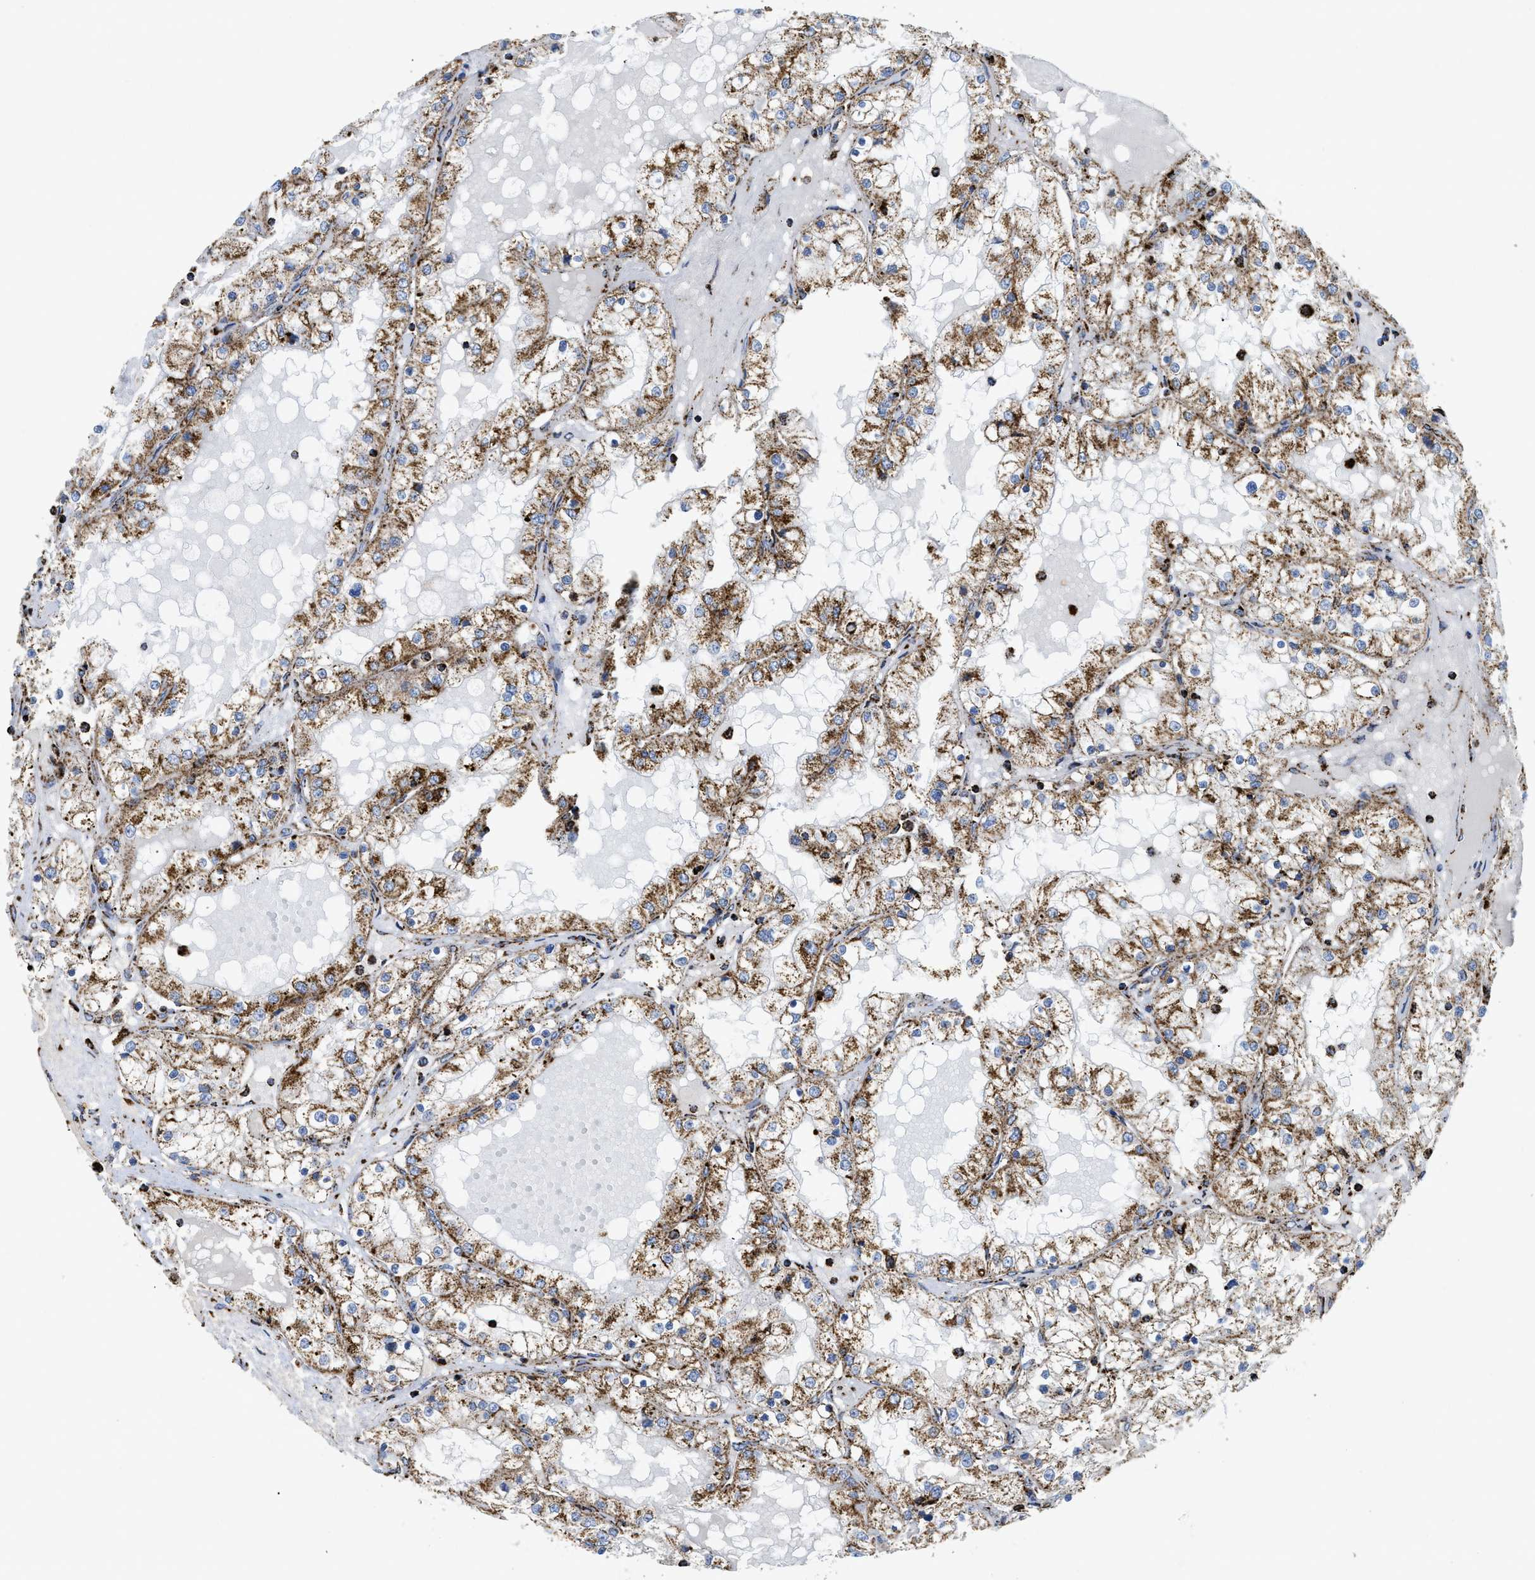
{"staining": {"intensity": "strong", "quantity": ">75%", "location": "cytoplasmic/membranous"}, "tissue": "renal cancer", "cell_type": "Tumor cells", "image_type": "cancer", "snomed": [{"axis": "morphology", "description": "Adenocarcinoma, NOS"}, {"axis": "topography", "description": "Kidney"}], "caption": "A histopathology image showing strong cytoplasmic/membranous expression in approximately >75% of tumor cells in adenocarcinoma (renal), as visualized by brown immunohistochemical staining.", "gene": "SQOR", "patient": {"sex": "male", "age": 68}}